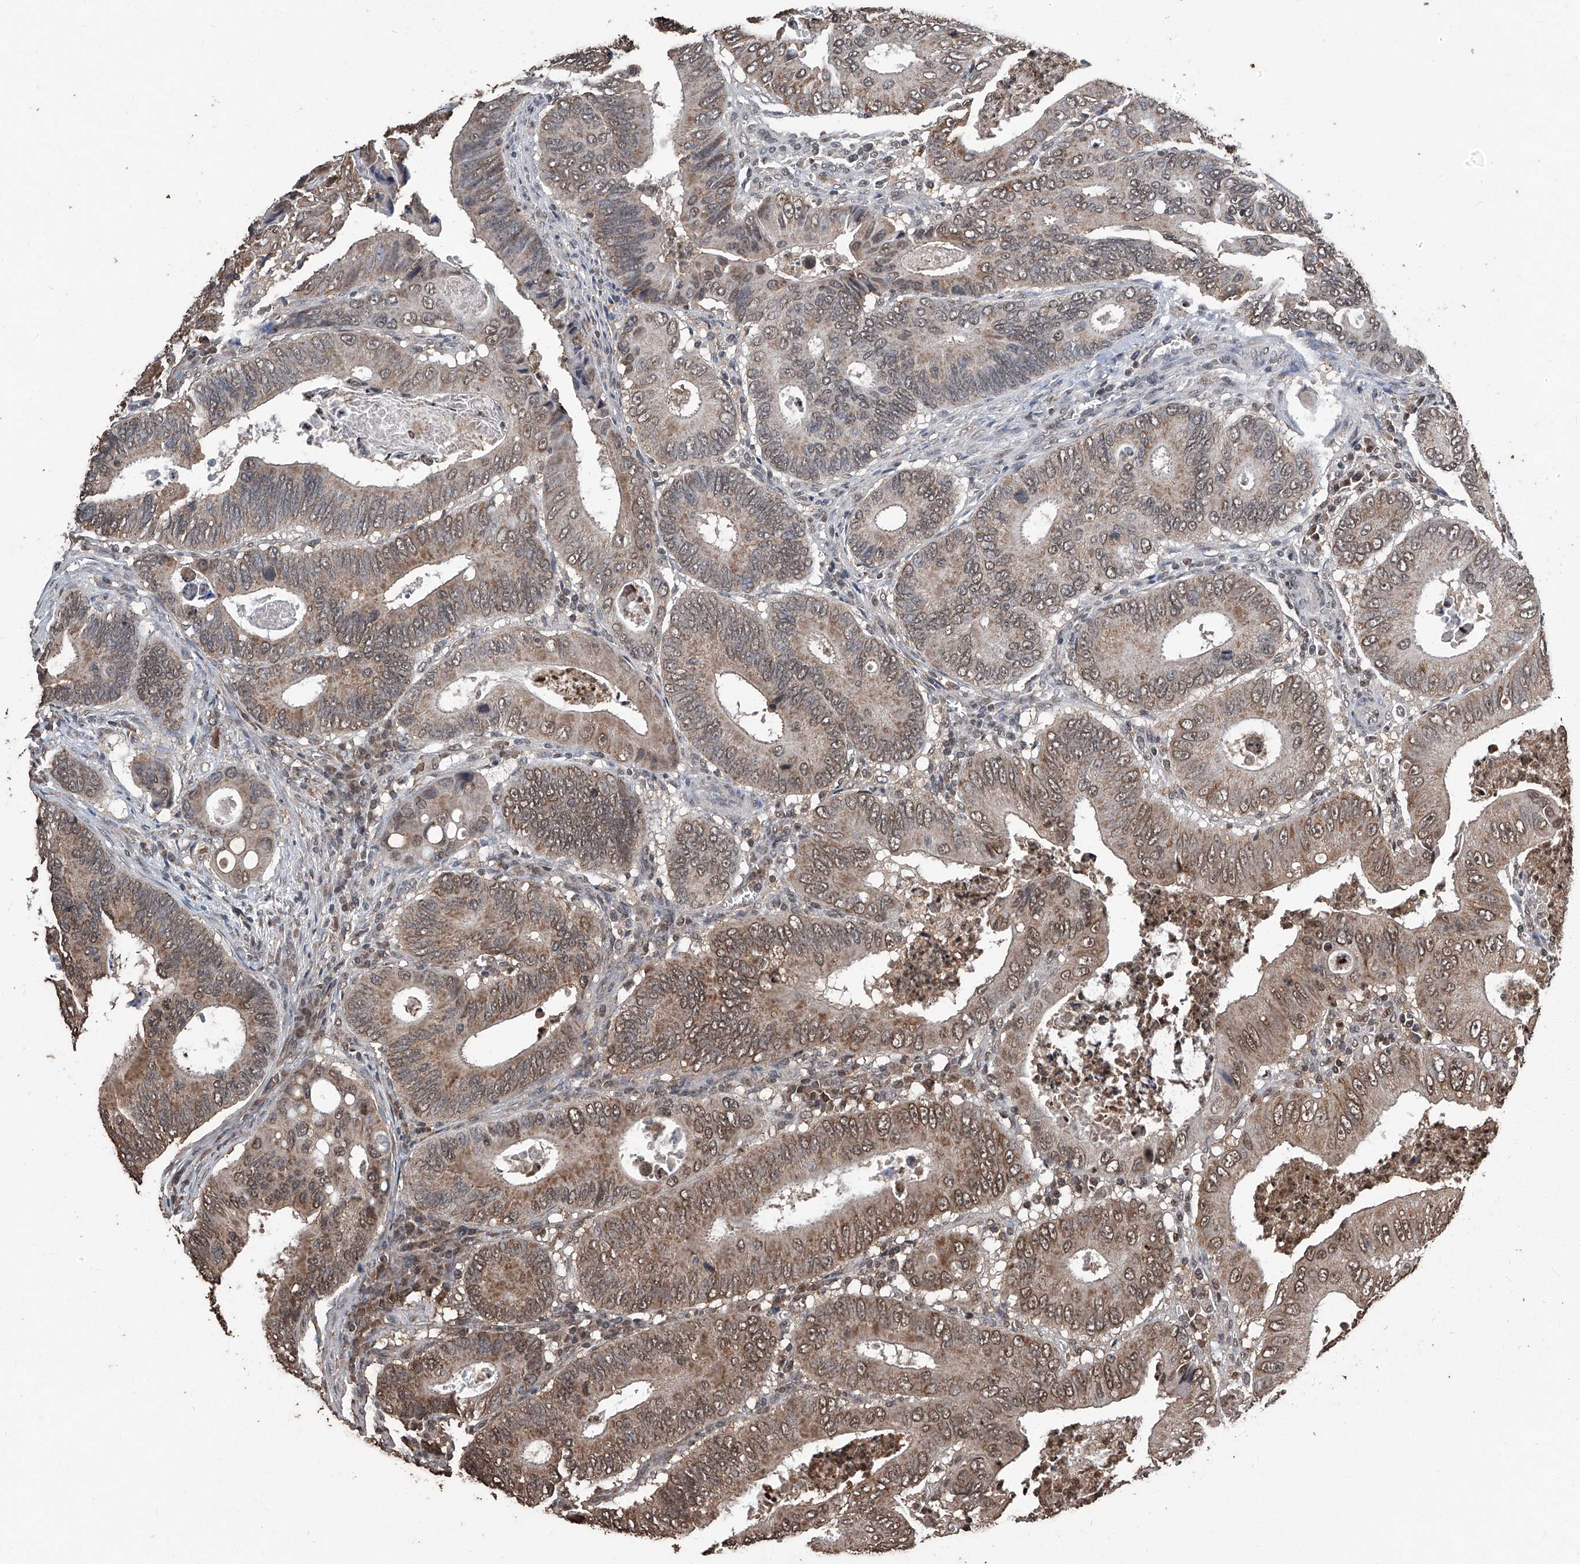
{"staining": {"intensity": "moderate", "quantity": ">75%", "location": "cytoplasmic/membranous,nuclear"}, "tissue": "colorectal cancer", "cell_type": "Tumor cells", "image_type": "cancer", "snomed": [{"axis": "morphology", "description": "Inflammation, NOS"}, {"axis": "morphology", "description": "Adenocarcinoma, NOS"}, {"axis": "topography", "description": "Colon"}], "caption": "An IHC photomicrograph of neoplastic tissue is shown. Protein staining in brown shows moderate cytoplasmic/membranous and nuclear positivity in colorectal cancer within tumor cells.", "gene": "STARD7", "patient": {"sex": "male", "age": 72}}